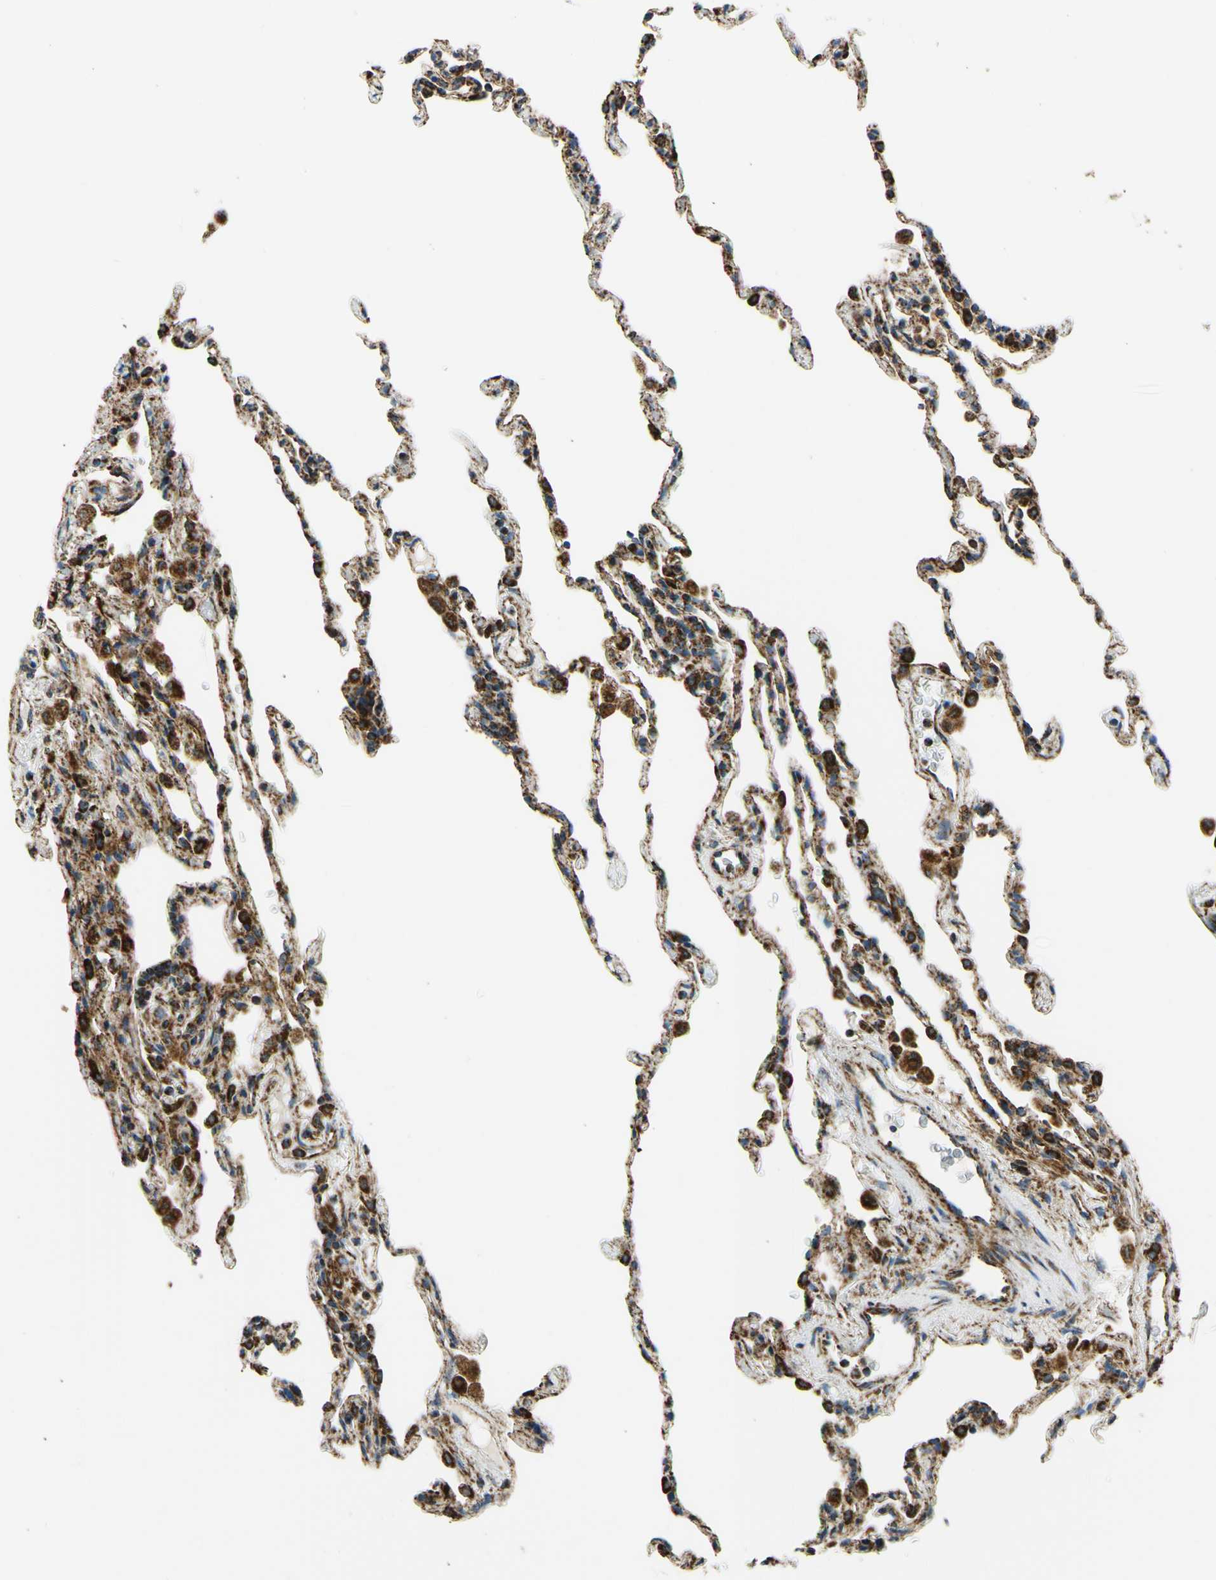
{"staining": {"intensity": "strong", "quantity": ">75%", "location": "cytoplasmic/membranous"}, "tissue": "lung", "cell_type": "Alveolar cells", "image_type": "normal", "snomed": [{"axis": "morphology", "description": "Normal tissue, NOS"}, {"axis": "topography", "description": "Lung"}], "caption": "DAB immunohistochemical staining of benign lung displays strong cytoplasmic/membranous protein expression in approximately >75% of alveolar cells.", "gene": "MAVS", "patient": {"sex": "male", "age": 59}}